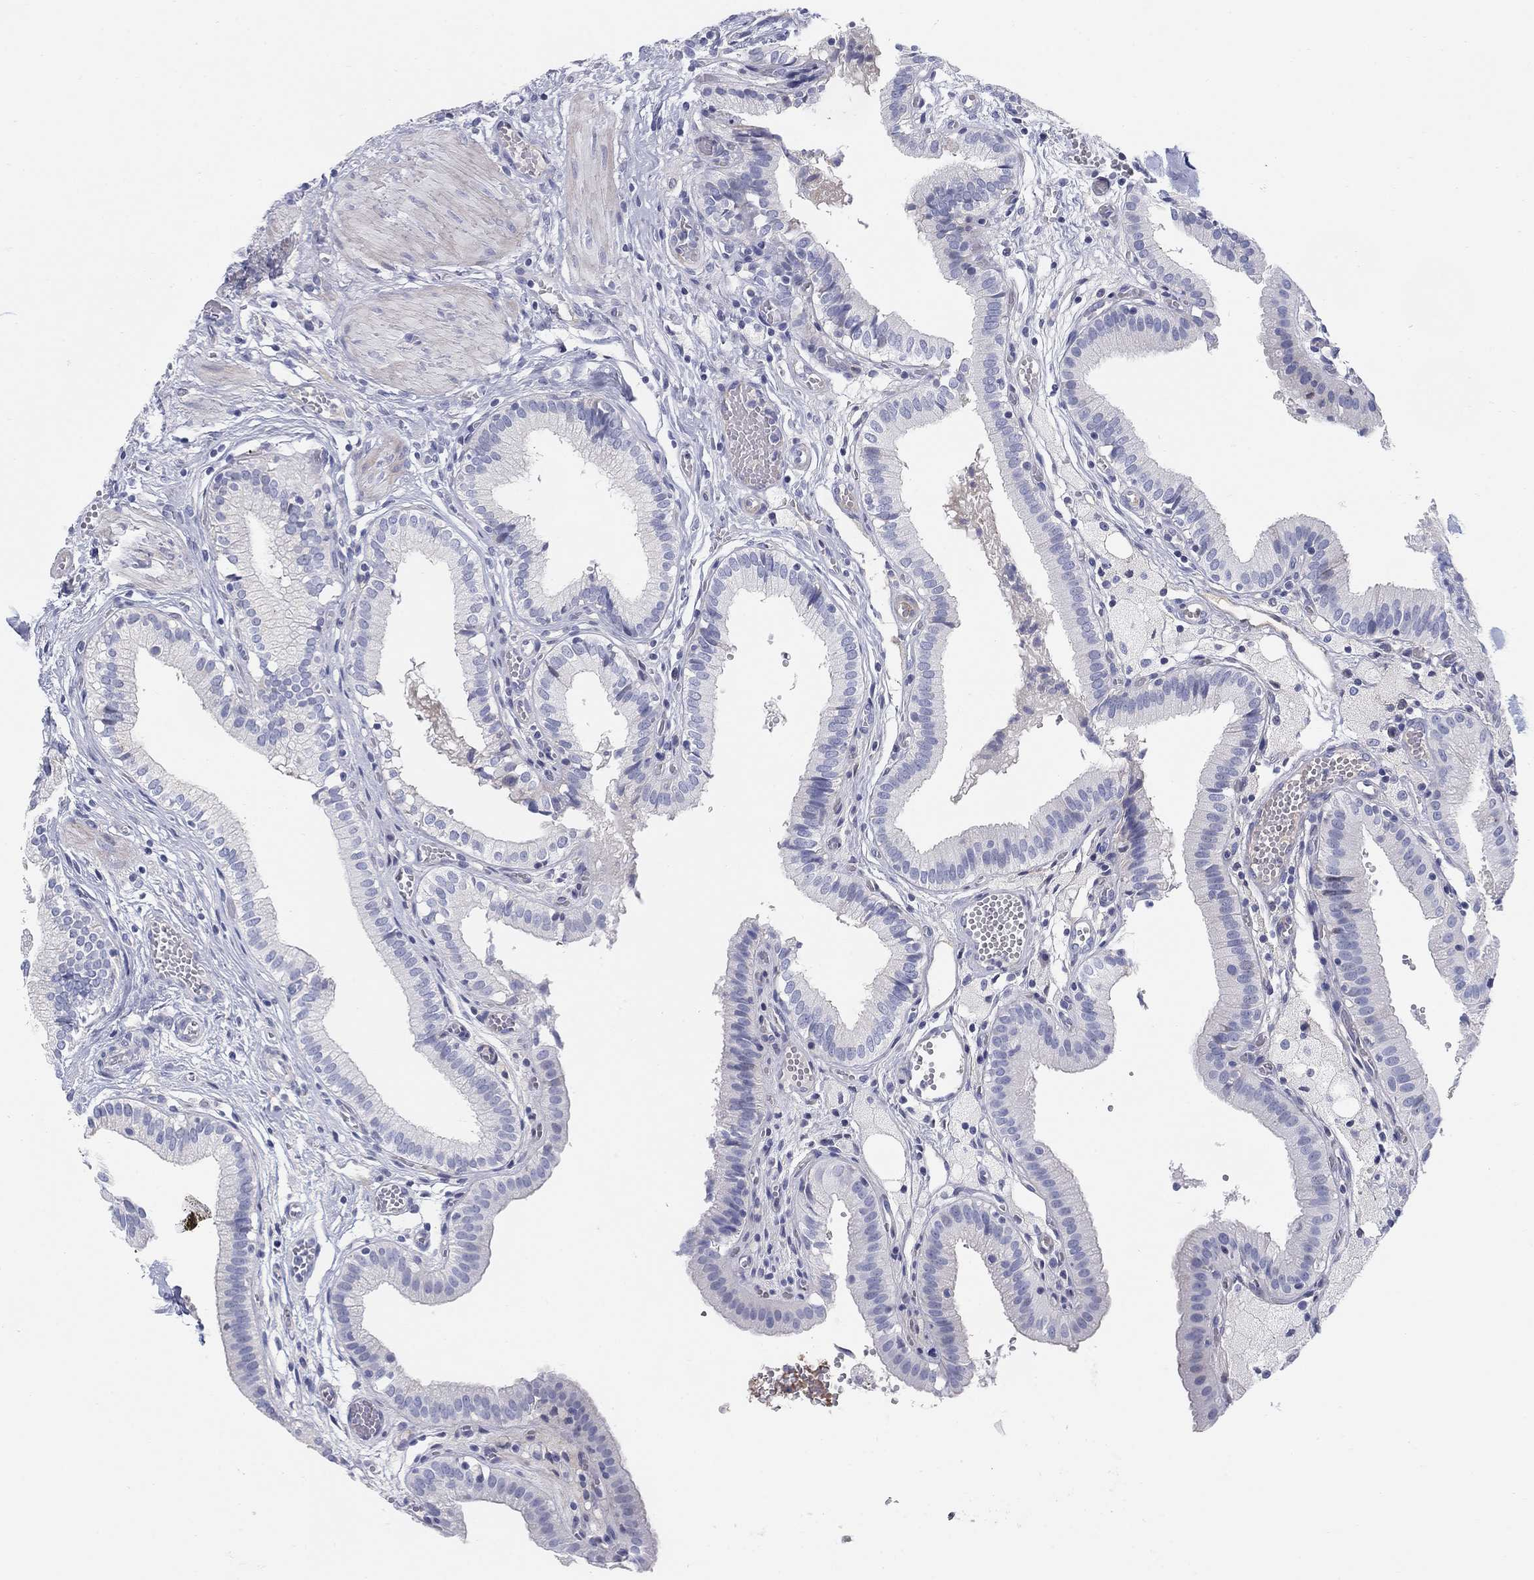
{"staining": {"intensity": "negative", "quantity": "none", "location": "none"}, "tissue": "gallbladder", "cell_type": "Glandular cells", "image_type": "normal", "snomed": [{"axis": "morphology", "description": "Normal tissue, NOS"}, {"axis": "topography", "description": "Gallbladder"}], "caption": "Immunohistochemistry micrograph of benign human gallbladder stained for a protein (brown), which reveals no positivity in glandular cells. Nuclei are stained in blue.", "gene": "HEATR4", "patient": {"sex": "female", "age": 24}}